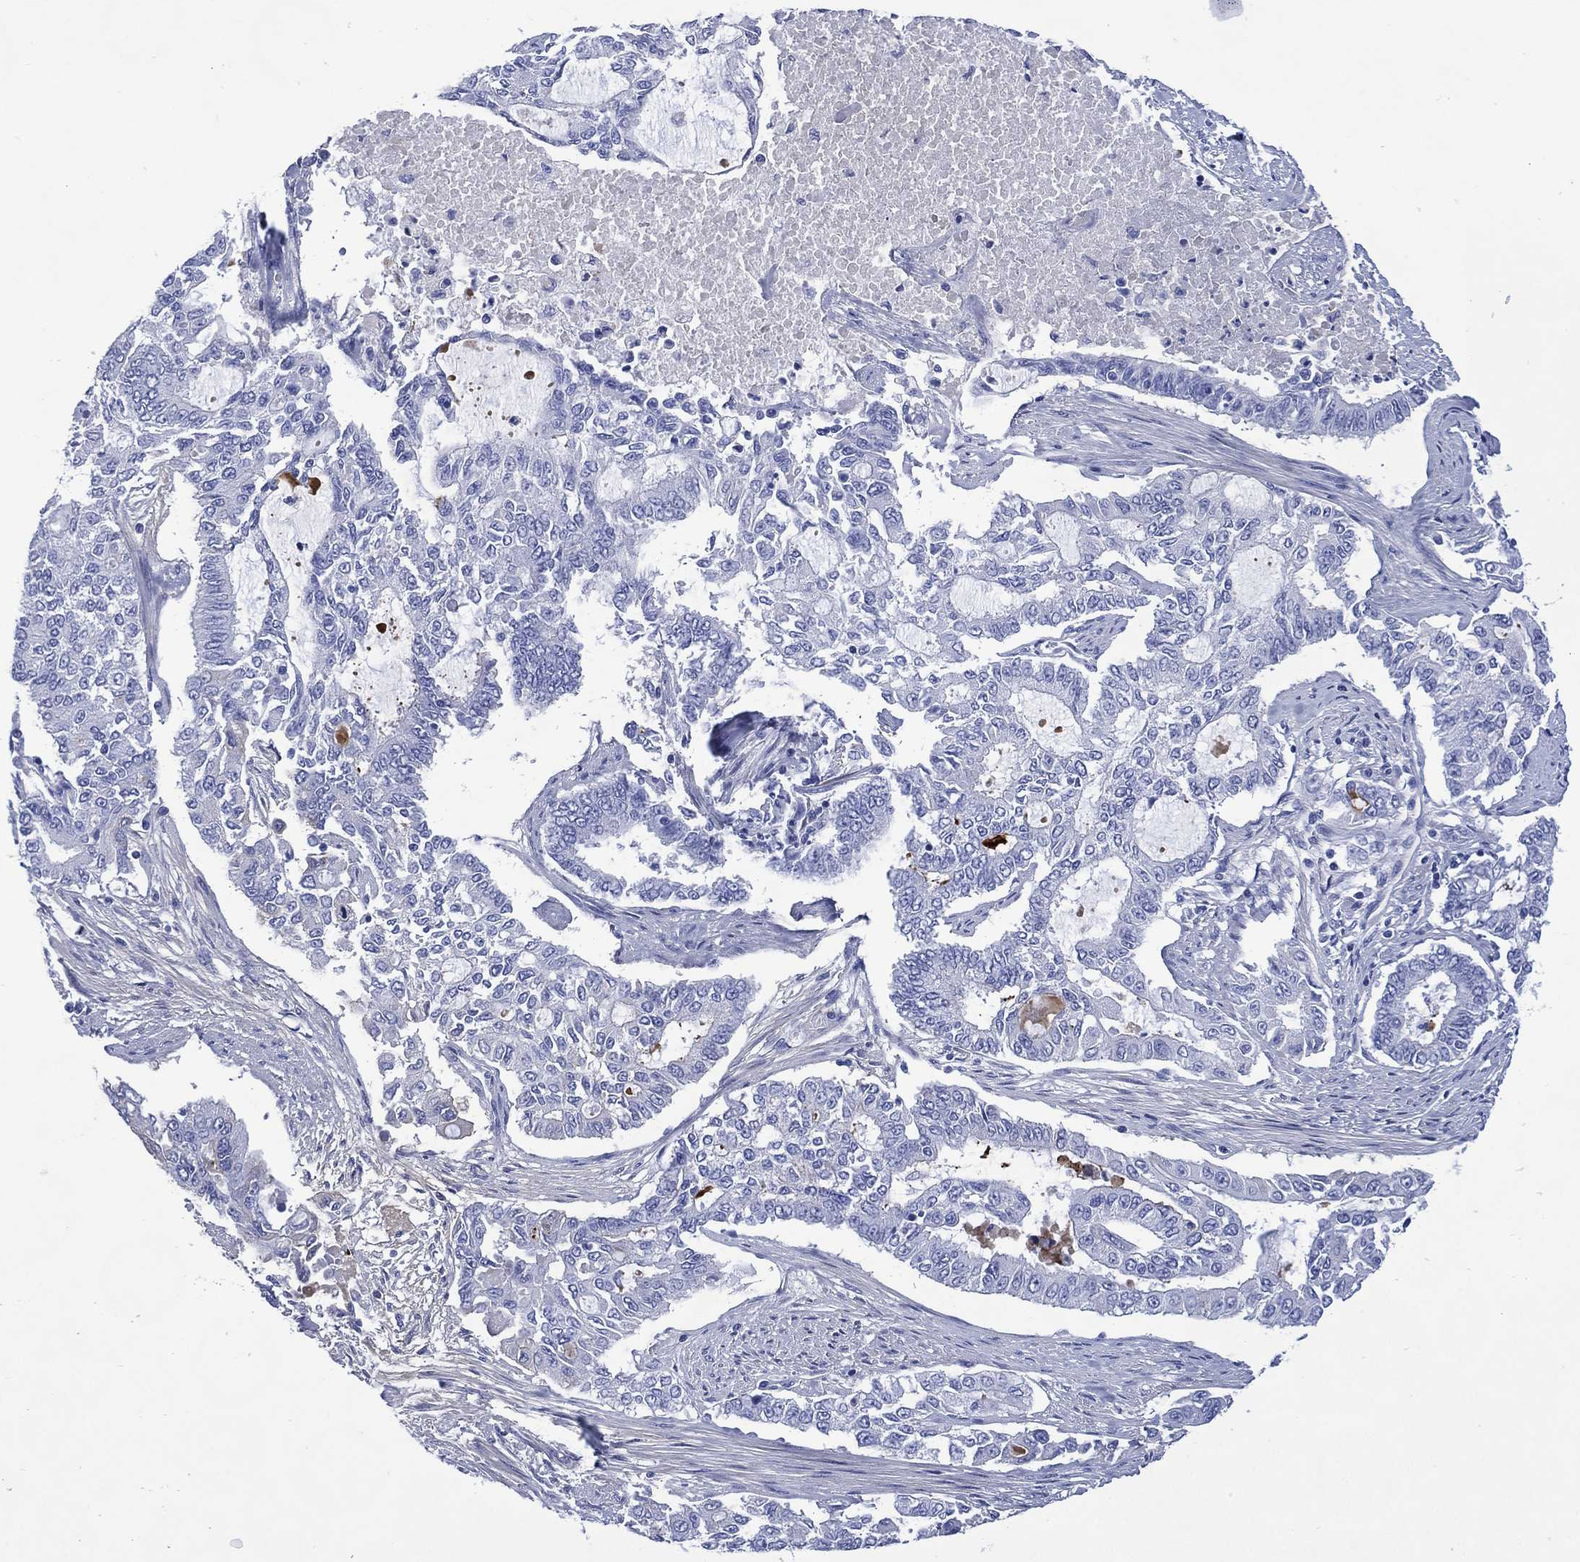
{"staining": {"intensity": "negative", "quantity": "none", "location": "none"}, "tissue": "endometrial cancer", "cell_type": "Tumor cells", "image_type": "cancer", "snomed": [{"axis": "morphology", "description": "Adenocarcinoma, NOS"}, {"axis": "topography", "description": "Uterus"}], "caption": "Human endometrial cancer (adenocarcinoma) stained for a protein using immunohistochemistry shows no positivity in tumor cells.", "gene": "SHCBP1L", "patient": {"sex": "female", "age": 59}}